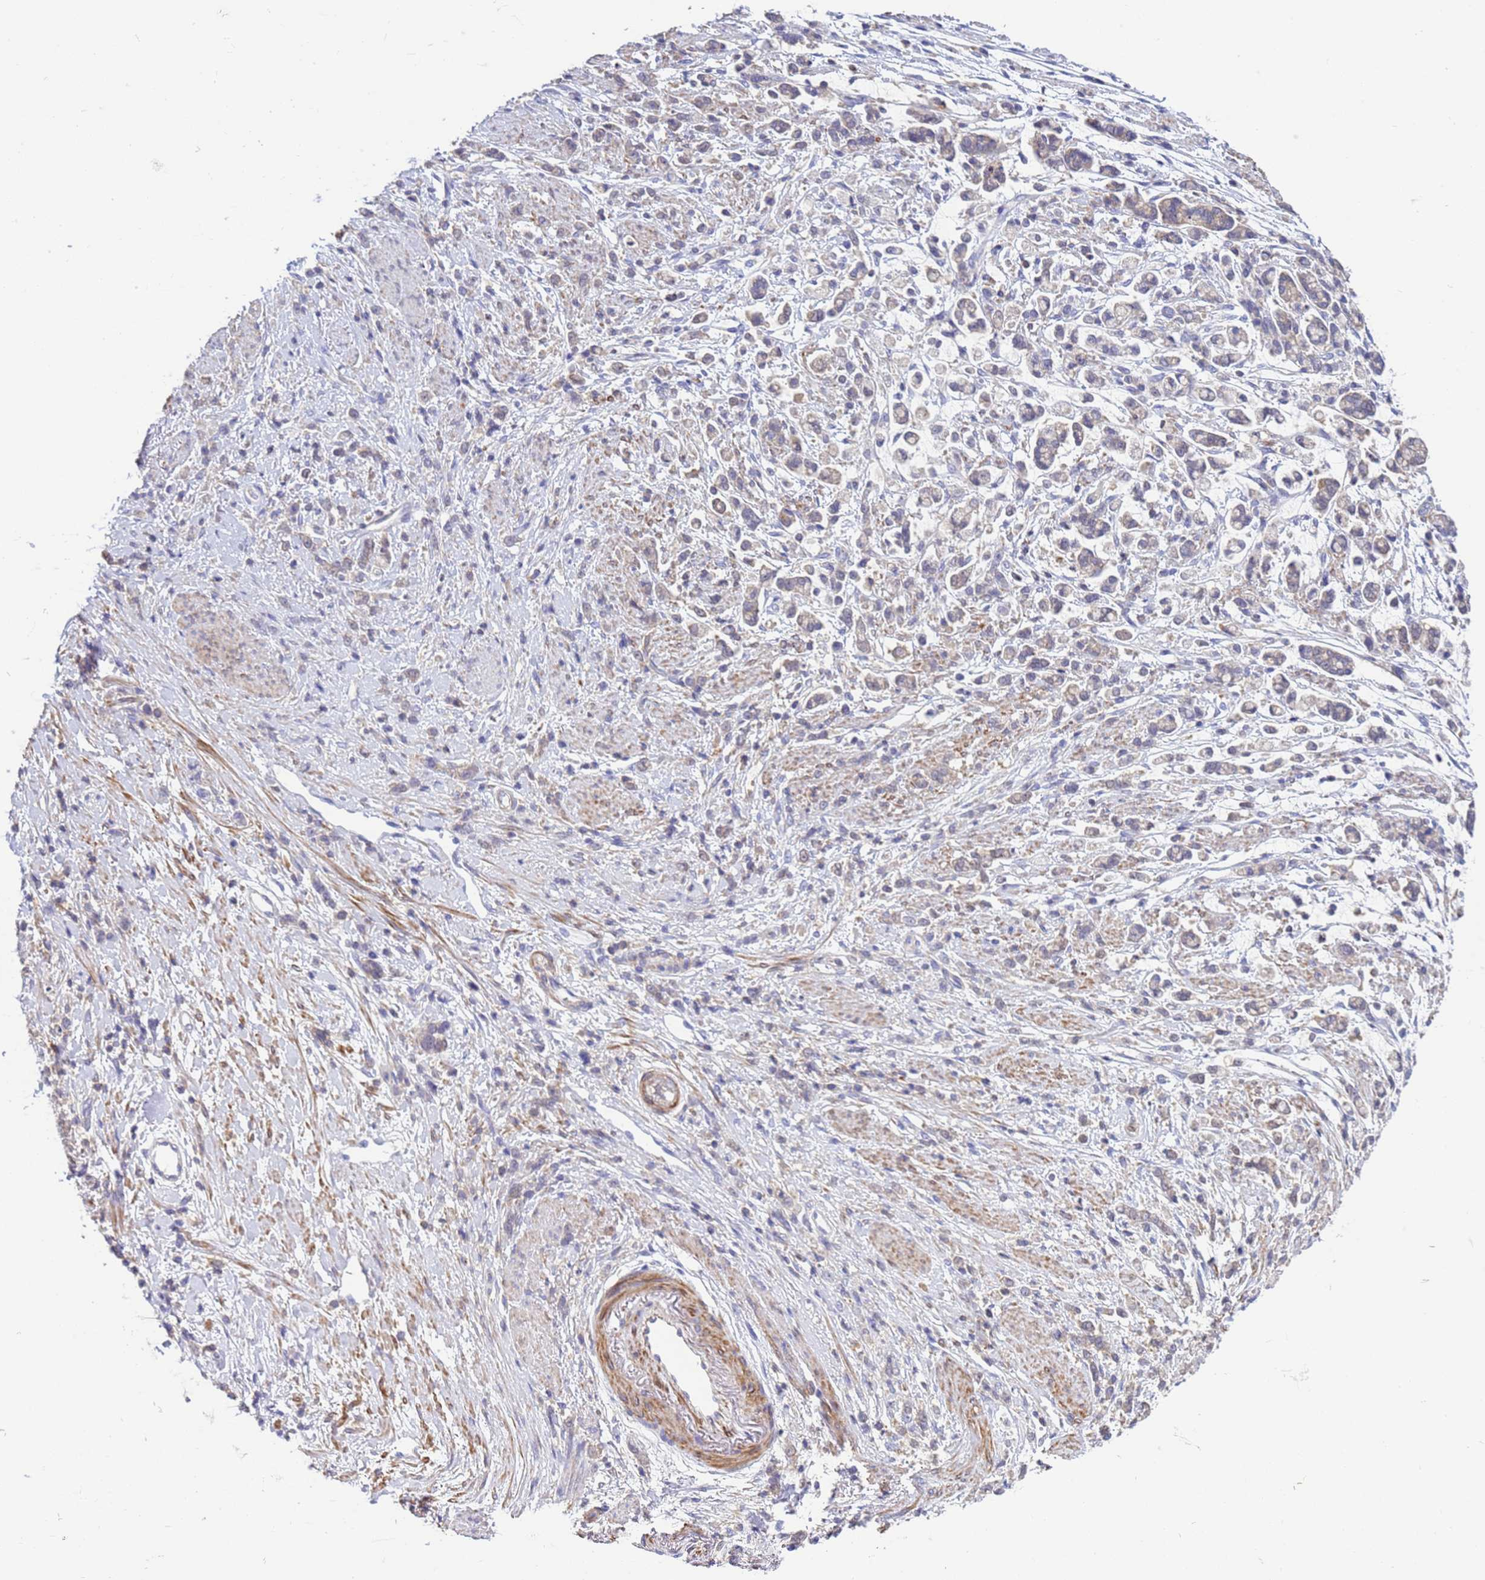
{"staining": {"intensity": "weak", "quantity": "<25%", "location": "cytoplasmic/membranous"}, "tissue": "stomach cancer", "cell_type": "Tumor cells", "image_type": "cancer", "snomed": [{"axis": "morphology", "description": "Adenocarcinoma, NOS"}, {"axis": "topography", "description": "Stomach"}], "caption": "High power microscopy photomicrograph of an IHC photomicrograph of stomach cancer (adenocarcinoma), revealing no significant expression in tumor cells.", "gene": "KLHL13", "patient": {"sex": "female", "age": 60}}